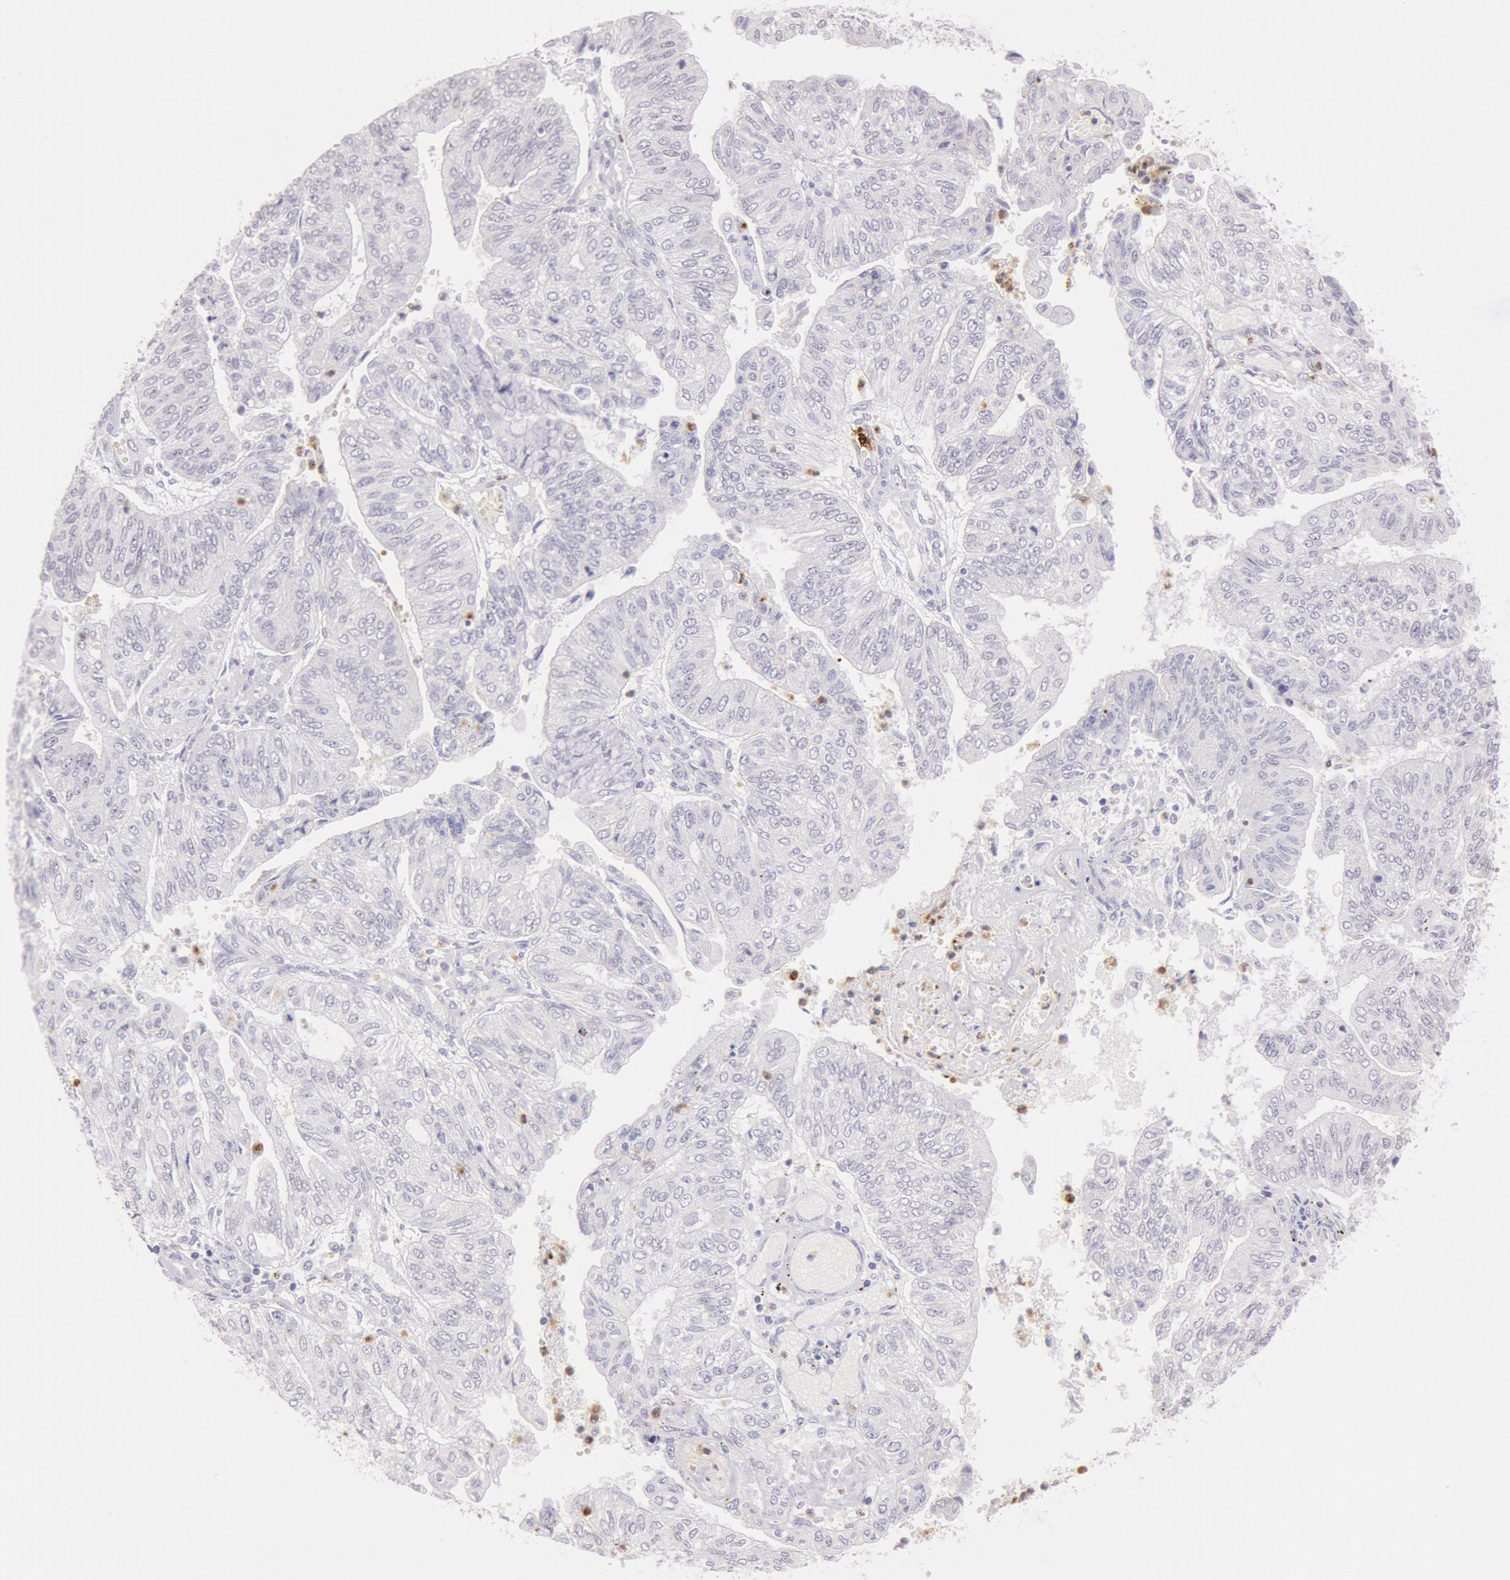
{"staining": {"intensity": "negative", "quantity": "none", "location": "none"}, "tissue": "endometrial cancer", "cell_type": "Tumor cells", "image_type": "cancer", "snomed": [{"axis": "morphology", "description": "Adenocarcinoma, NOS"}, {"axis": "topography", "description": "Endometrium"}], "caption": "High magnification brightfield microscopy of adenocarcinoma (endometrial) stained with DAB (3,3'-diaminobenzidine) (brown) and counterstained with hematoxylin (blue): tumor cells show no significant expression.", "gene": "KDM6A", "patient": {"sex": "female", "age": 59}}